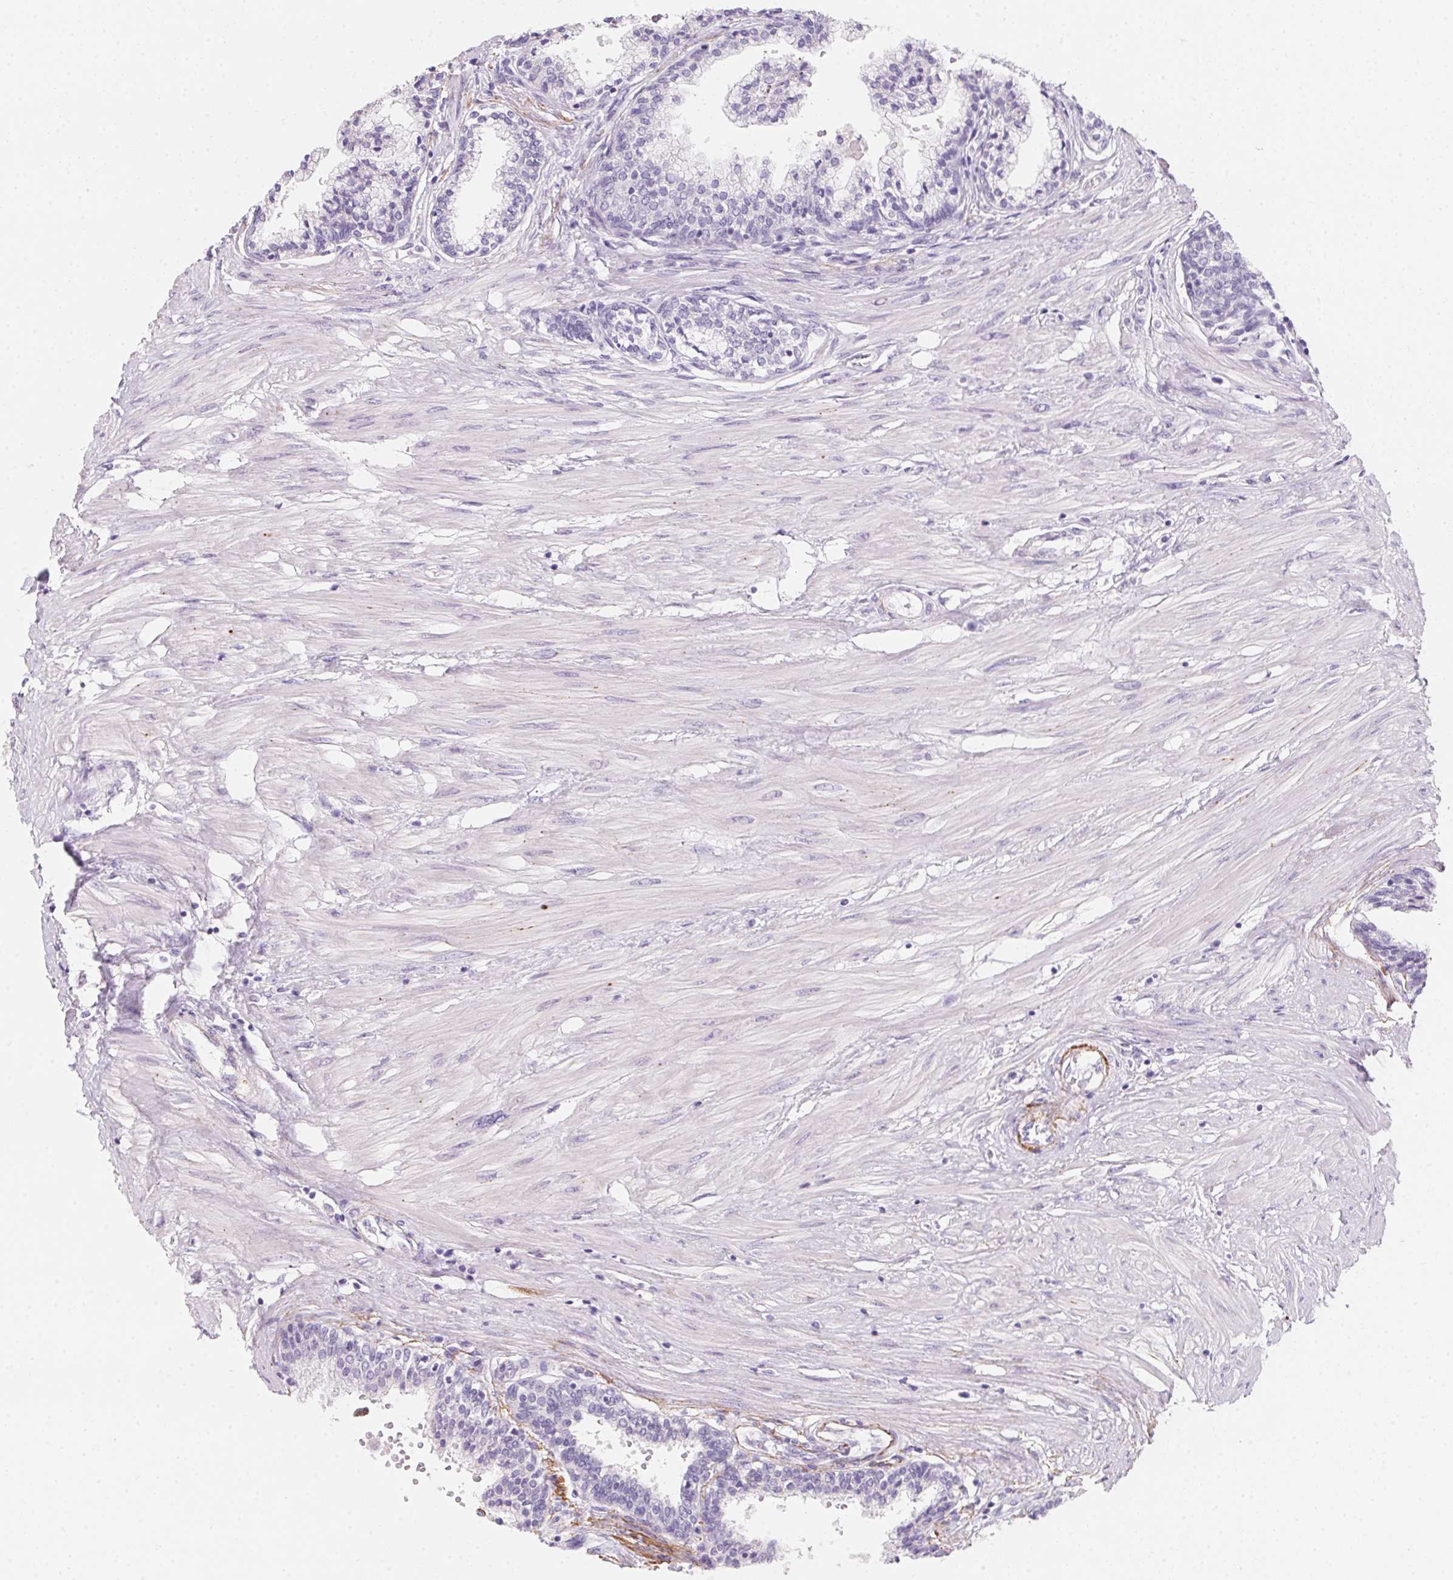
{"staining": {"intensity": "negative", "quantity": "none", "location": "none"}, "tissue": "prostate", "cell_type": "Glandular cells", "image_type": "normal", "snomed": [{"axis": "morphology", "description": "Normal tissue, NOS"}, {"axis": "topography", "description": "Prostate"}], "caption": "Immunohistochemistry of benign prostate shows no staining in glandular cells.", "gene": "MYL4", "patient": {"sex": "male", "age": 55}}